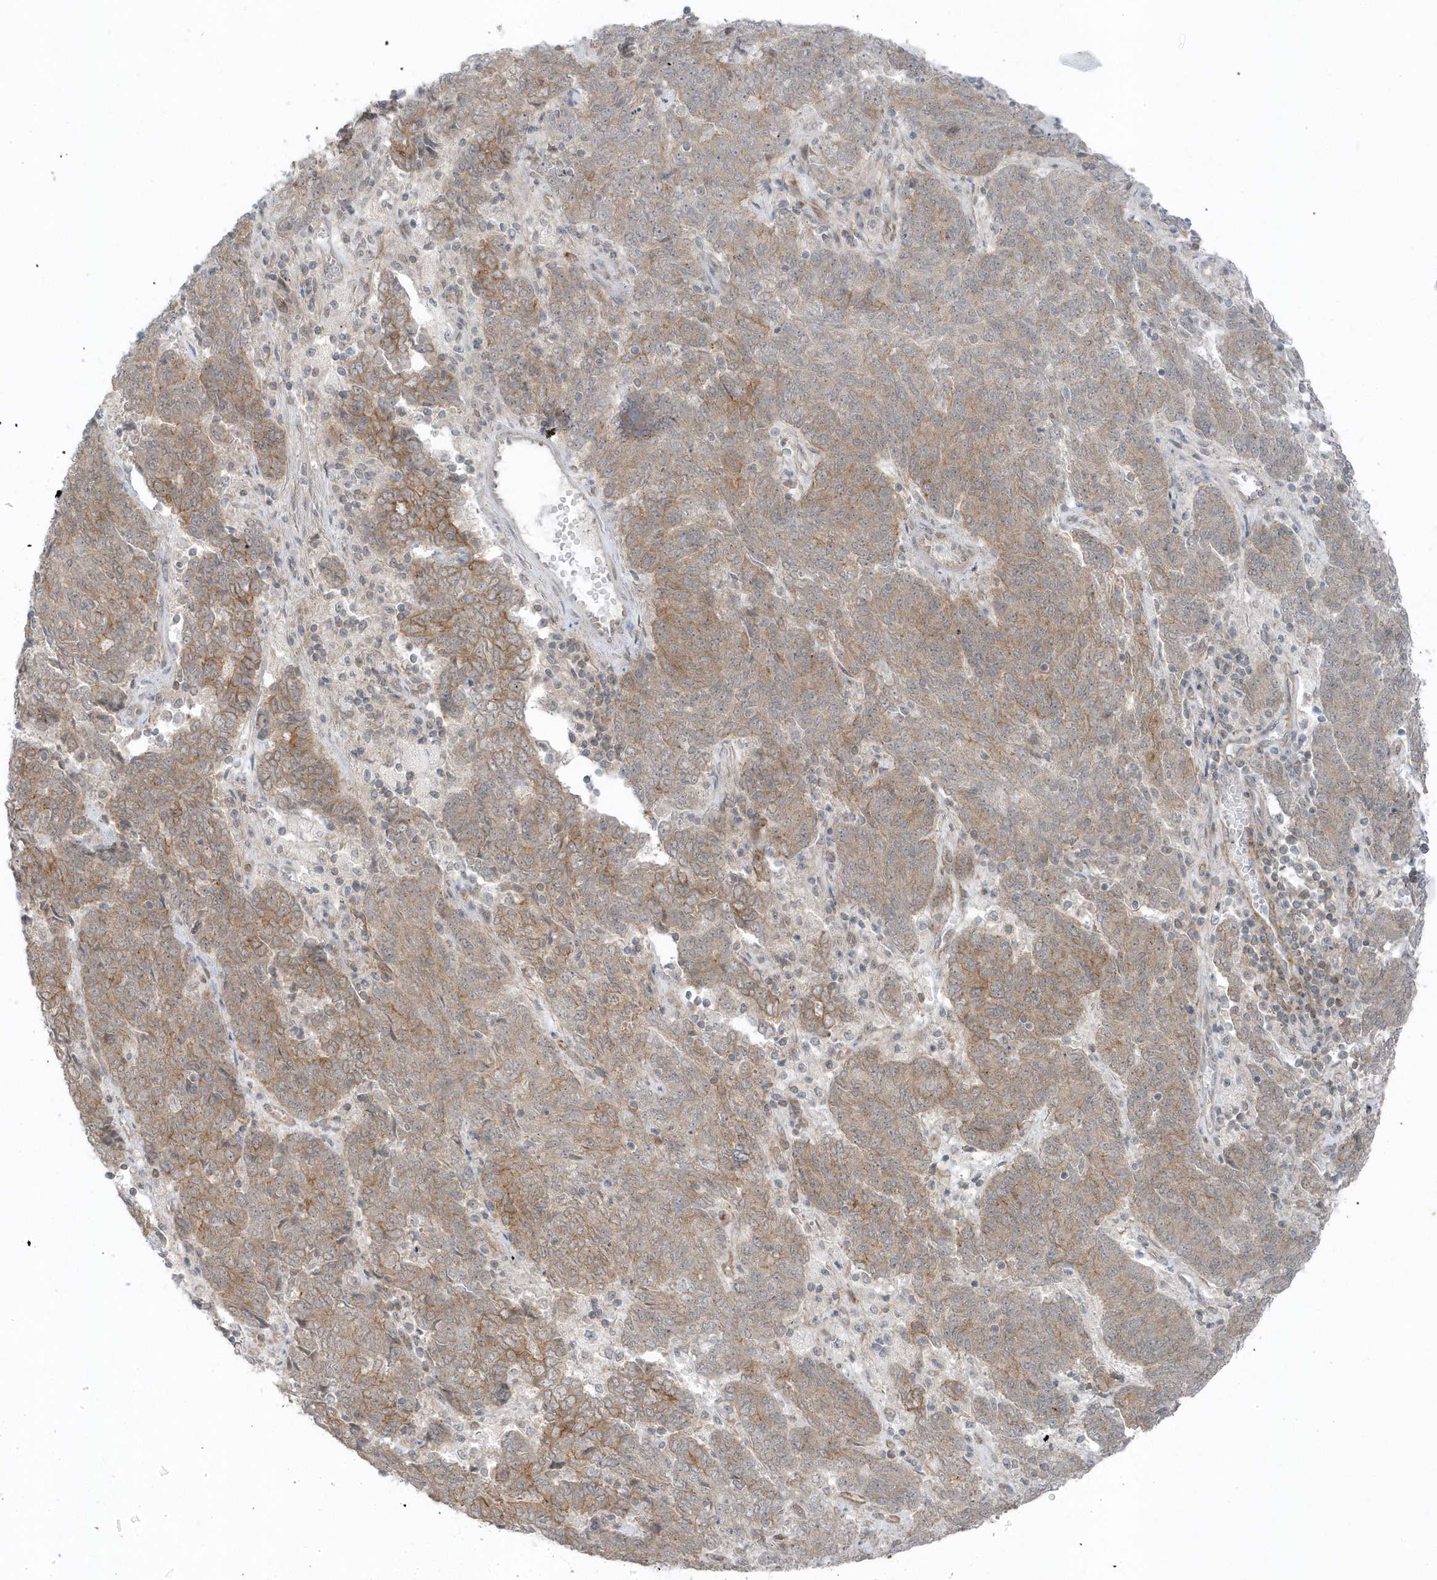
{"staining": {"intensity": "weak", "quantity": "<25%", "location": "cytoplasmic/membranous"}, "tissue": "endometrial cancer", "cell_type": "Tumor cells", "image_type": "cancer", "snomed": [{"axis": "morphology", "description": "Adenocarcinoma, NOS"}, {"axis": "topography", "description": "Endometrium"}], "caption": "Immunohistochemistry photomicrograph of neoplastic tissue: endometrial adenocarcinoma stained with DAB displays no significant protein expression in tumor cells.", "gene": "PARD3B", "patient": {"sex": "female", "age": 80}}